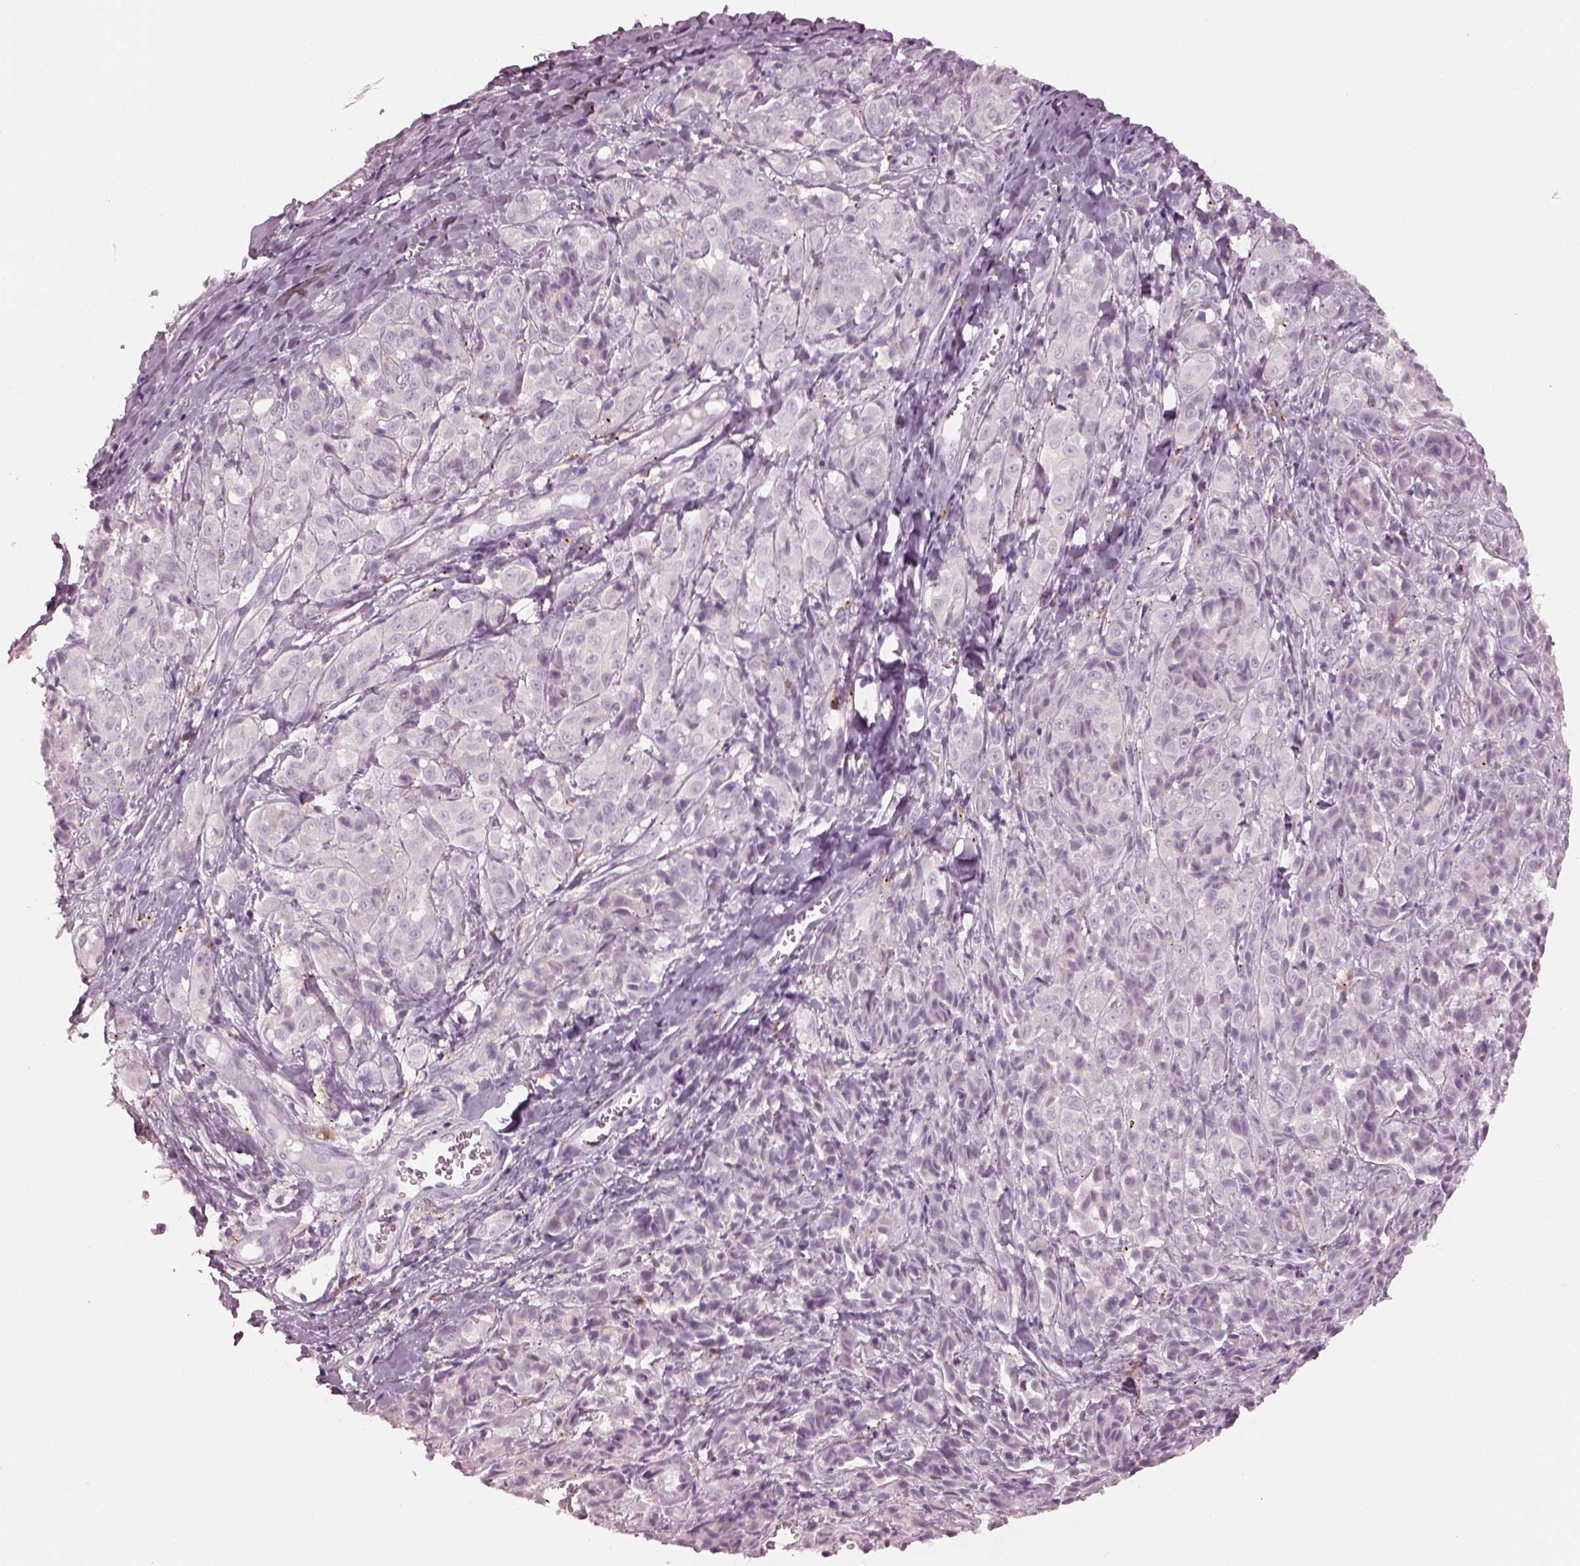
{"staining": {"intensity": "negative", "quantity": "none", "location": "none"}, "tissue": "melanoma", "cell_type": "Tumor cells", "image_type": "cancer", "snomed": [{"axis": "morphology", "description": "Malignant melanoma, NOS"}, {"axis": "topography", "description": "Skin"}], "caption": "The photomicrograph exhibits no staining of tumor cells in malignant melanoma. (Immunohistochemistry, brightfield microscopy, high magnification).", "gene": "SLAMF8", "patient": {"sex": "male", "age": 89}}